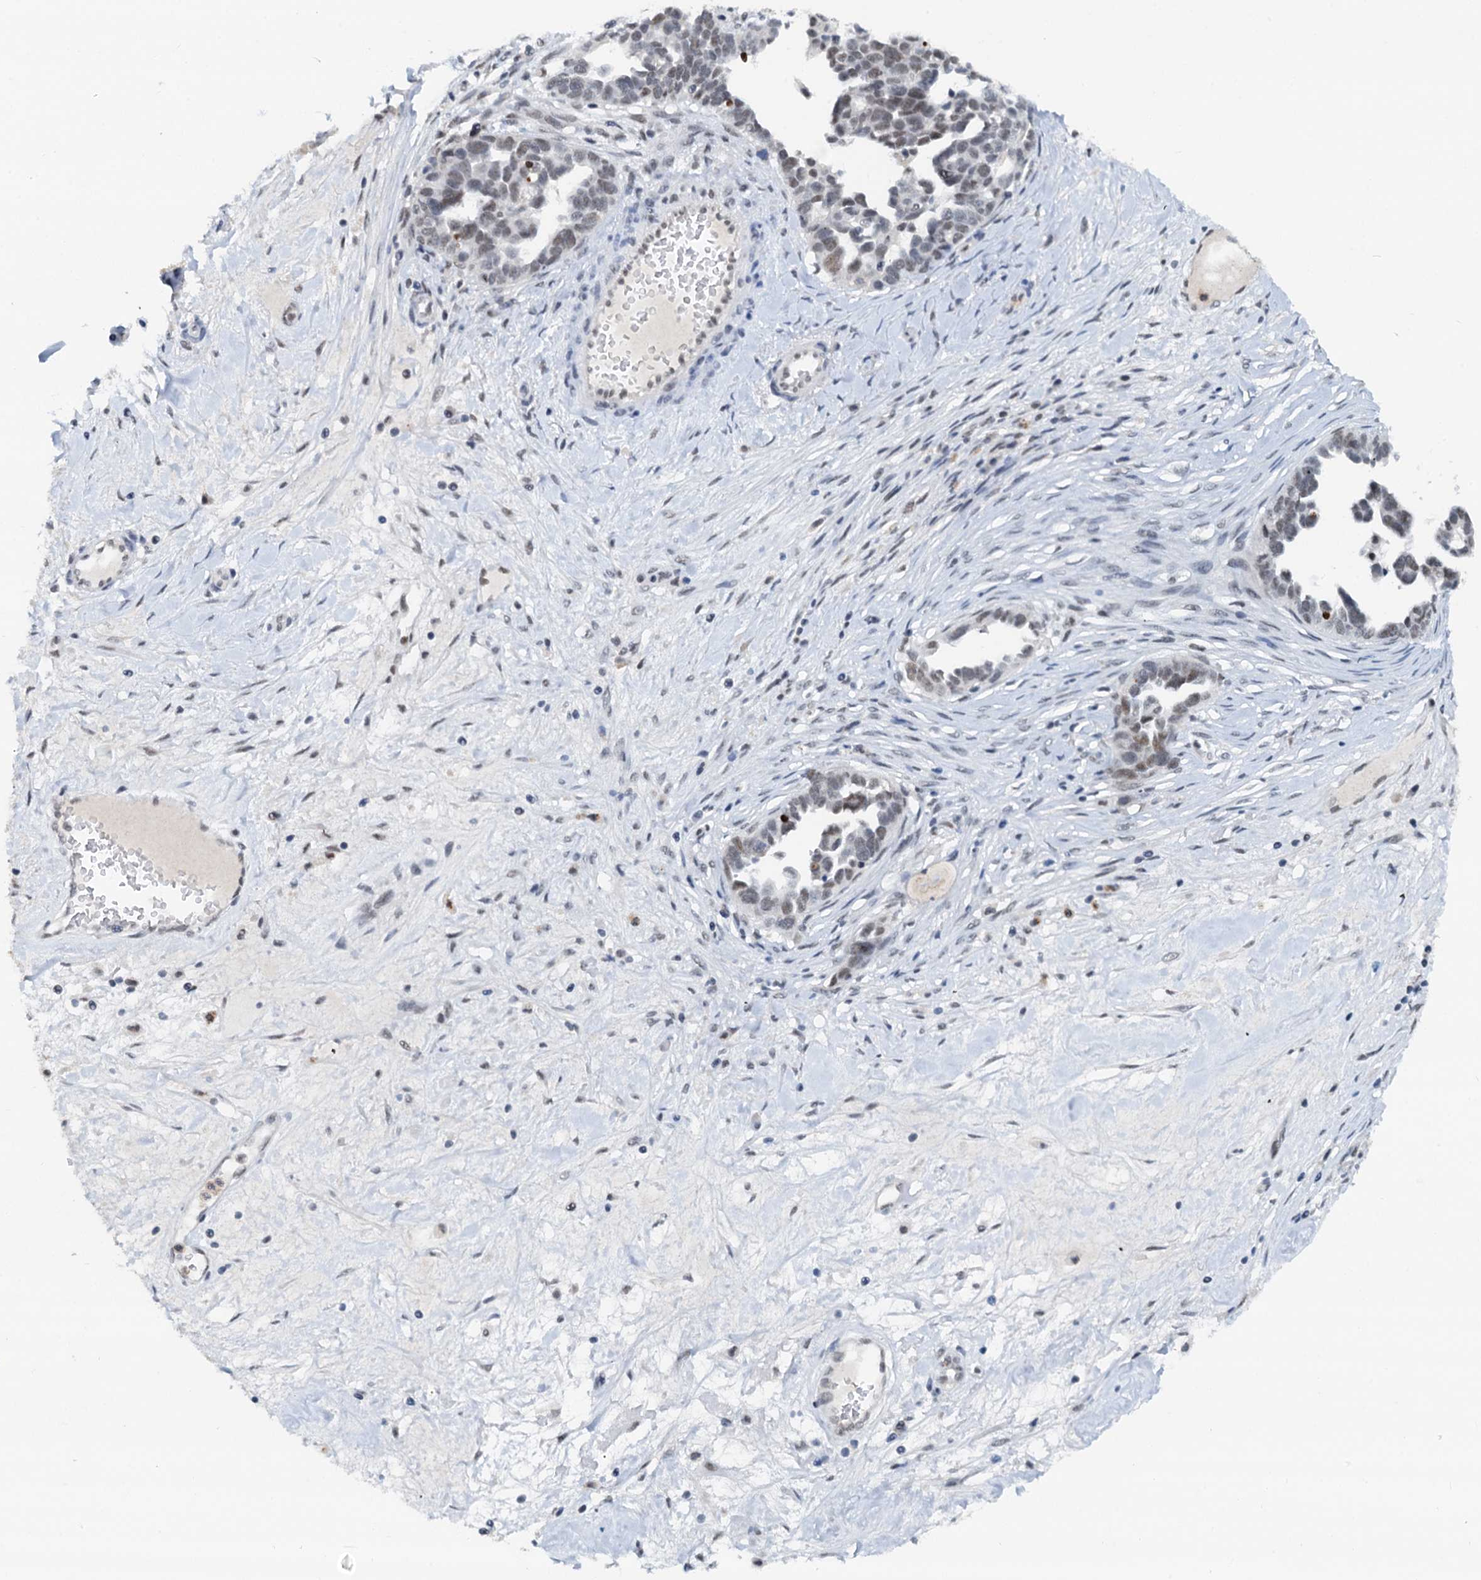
{"staining": {"intensity": "weak", "quantity": ">75%", "location": "nuclear"}, "tissue": "ovarian cancer", "cell_type": "Tumor cells", "image_type": "cancer", "snomed": [{"axis": "morphology", "description": "Cystadenocarcinoma, serous, NOS"}, {"axis": "topography", "description": "Ovary"}], "caption": "A high-resolution image shows immunohistochemistry staining of serous cystadenocarcinoma (ovarian), which demonstrates weak nuclear positivity in about >75% of tumor cells.", "gene": "SNRPD1", "patient": {"sex": "female", "age": 54}}